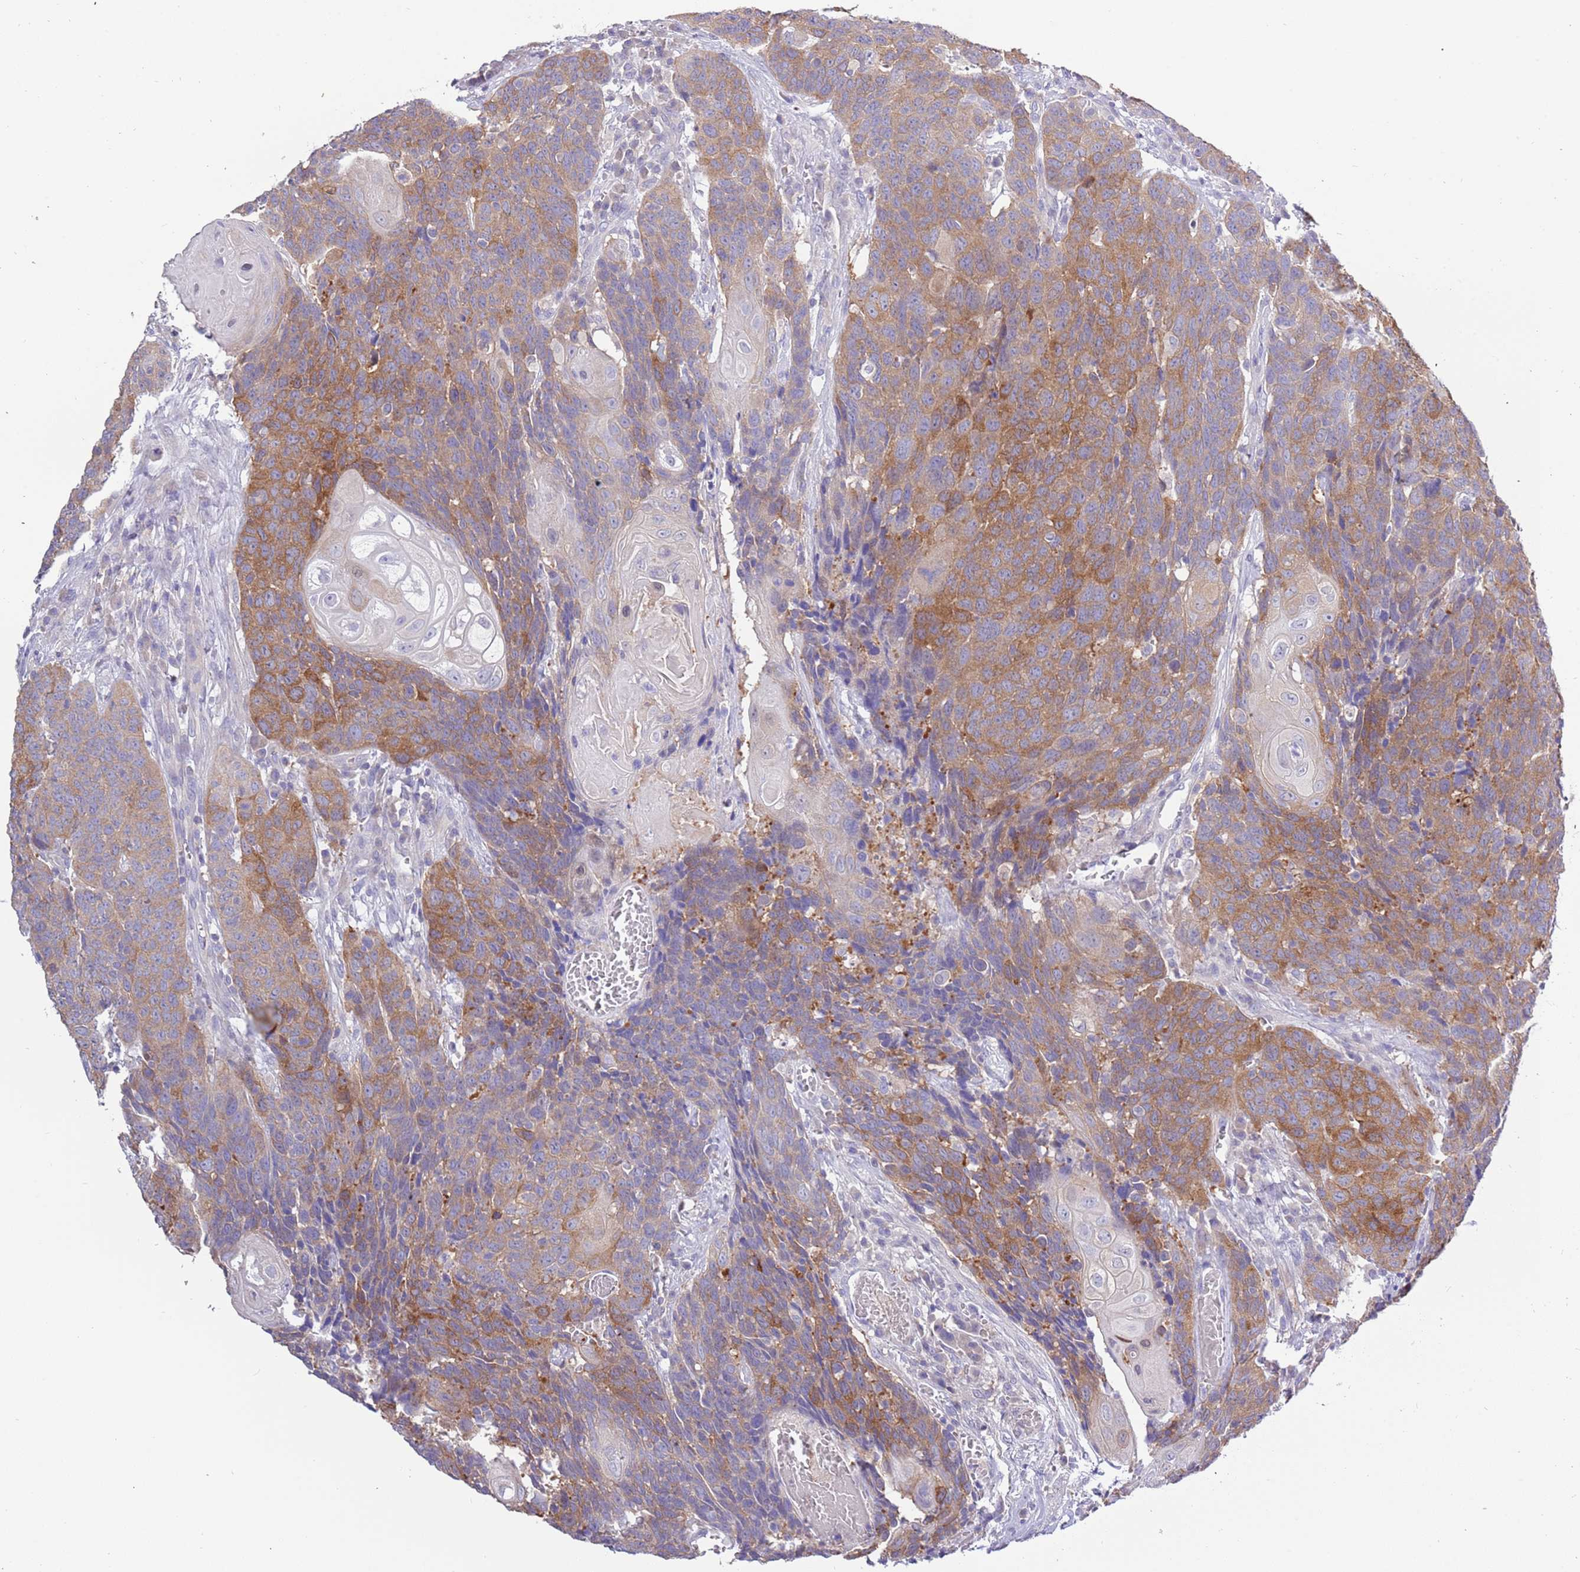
{"staining": {"intensity": "moderate", "quantity": "25%-75%", "location": "cytoplasmic/membranous"}, "tissue": "head and neck cancer", "cell_type": "Tumor cells", "image_type": "cancer", "snomed": [{"axis": "morphology", "description": "Squamous cell carcinoma, NOS"}, {"axis": "topography", "description": "Head-Neck"}], "caption": "IHC (DAB) staining of human head and neck cancer displays moderate cytoplasmic/membranous protein expression in approximately 25%-75% of tumor cells.", "gene": "STIP1", "patient": {"sex": "male", "age": 66}}